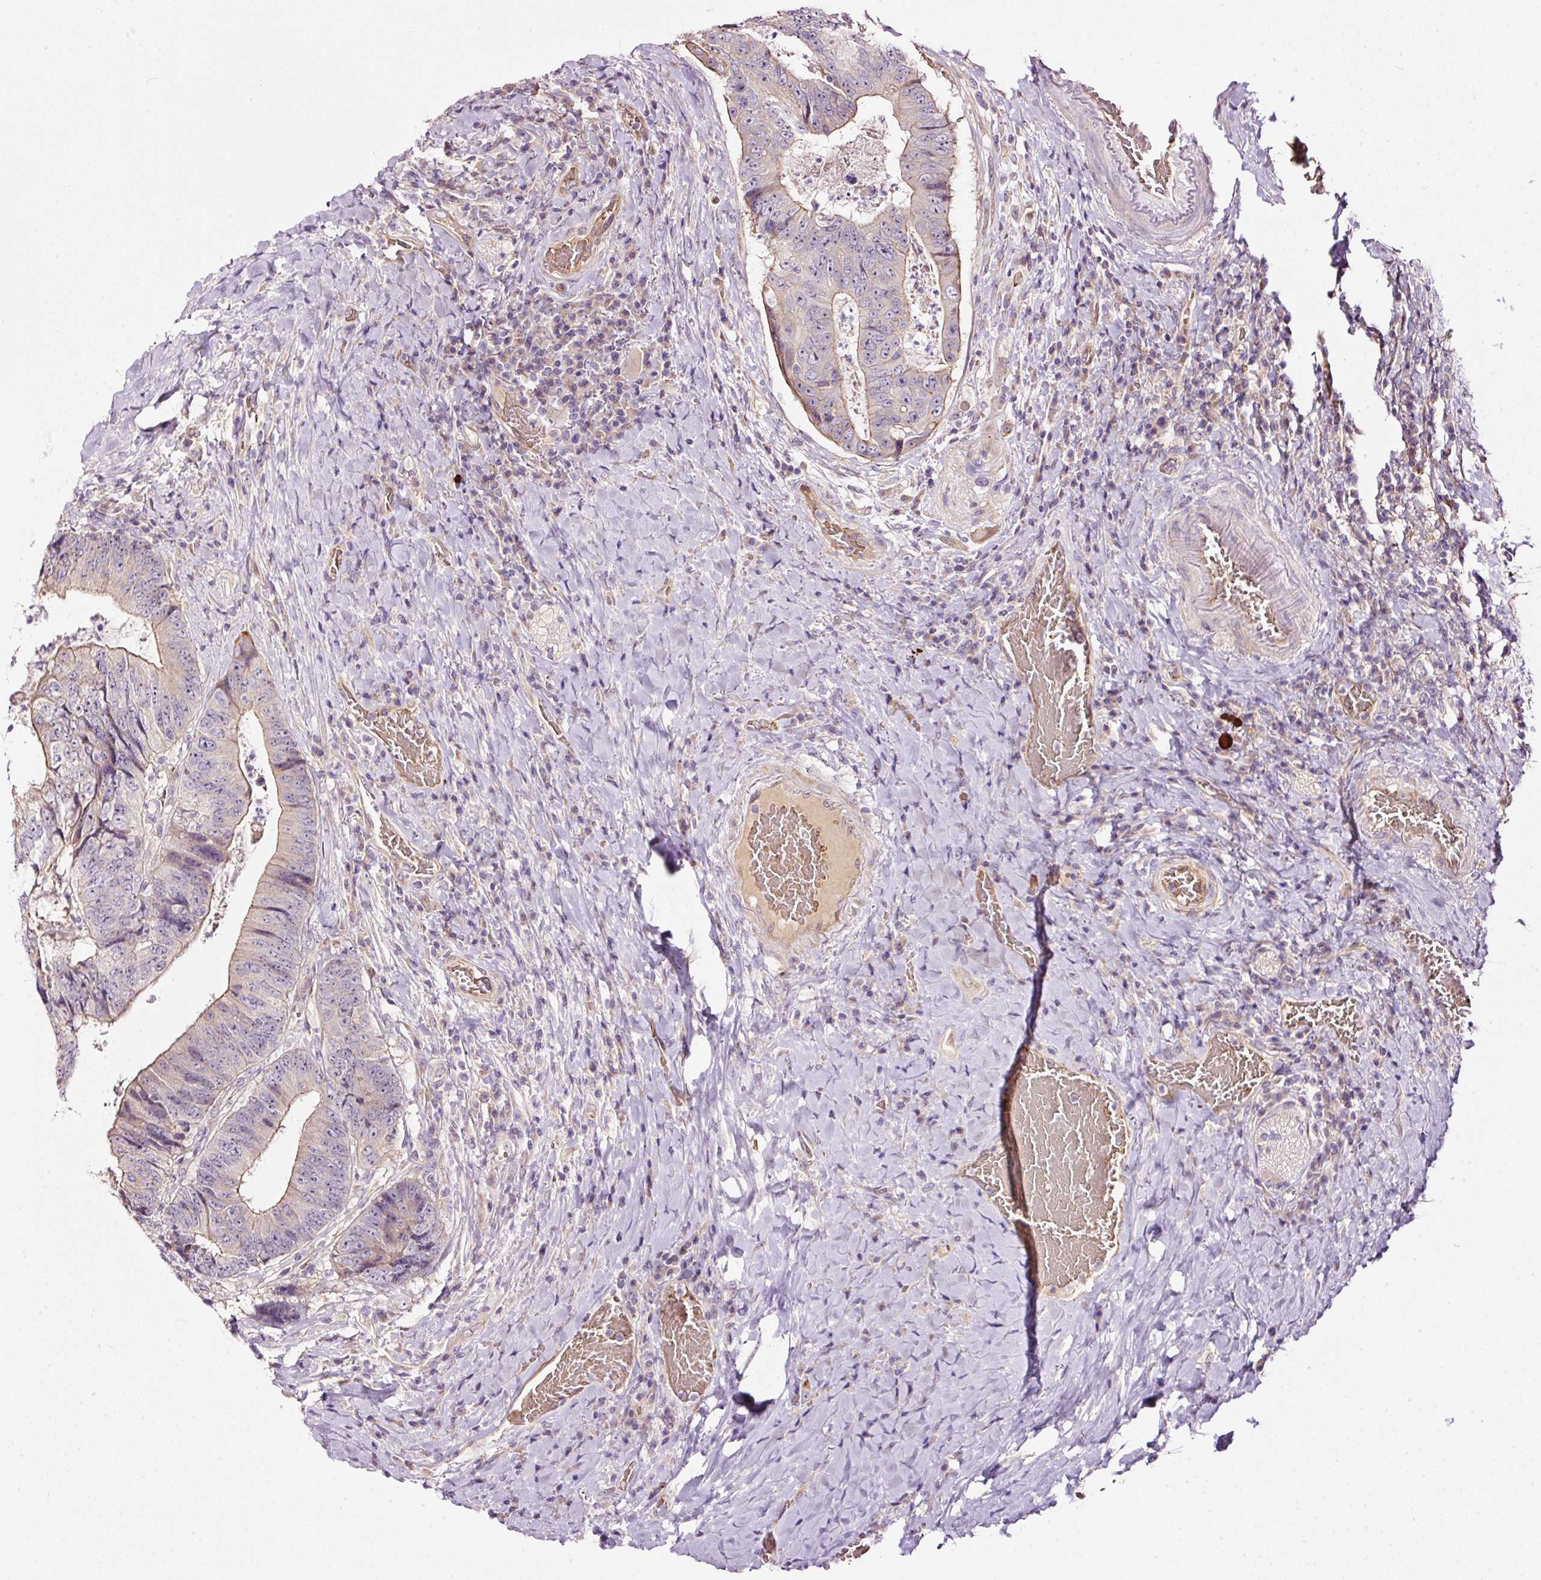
{"staining": {"intensity": "weak", "quantity": "25%-75%", "location": "cytoplasmic/membranous"}, "tissue": "colorectal cancer", "cell_type": "Tumor cells", "image_type": "cancer", "snomed": [{"axis": "morphology", "description": "Adenocarcinoma, NOS"}, {"axis": "topography", "description": "Rectum"}], "caption": "IHC of adenocarcinoma (colorectal) displays low levels of weak cytoplasmic/membranous expression in about 25%-75% of tumor cells. The staining is performed using DAB (3,3'-diaminobenzidine) brown chromogen to label protein expression. The nuclei are counter-stained blue using hematoxylin.", "gene": "USHBP1", "patient": {"sex": "male", "age": 72}}